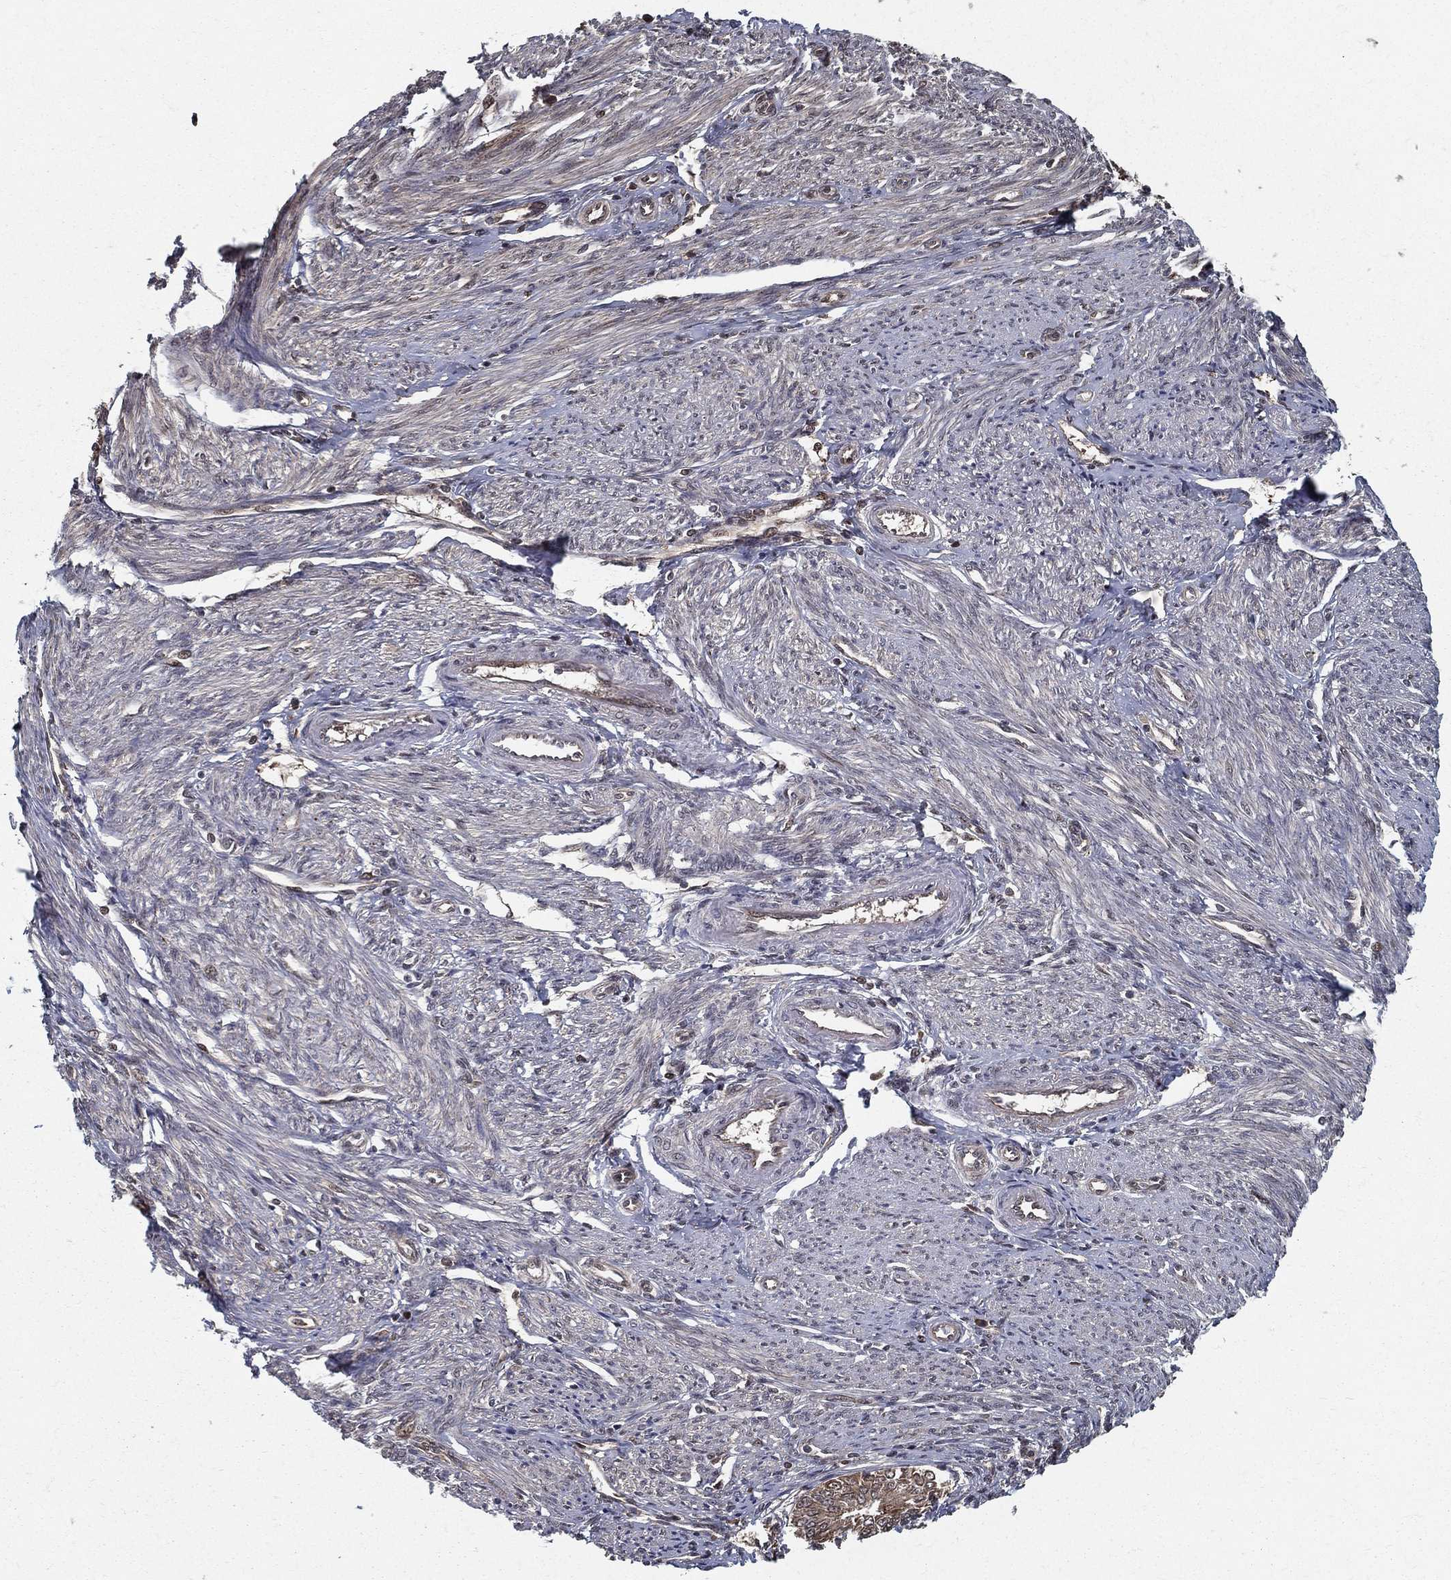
{"staining": {"intensity": "negative", "quantity": "none", "location": "none"}, "tissue": "endometrial cancer", "cell_type": "Tumor cells", "image_type": "cancer", "snomed": [{"axis": "morphology", "description": "Adenocarcinoma, NOS"}, {"axis": "topography", "description": "Endometrium"}], "caption": "Tumor cells are negative for protein expression in human endometrial adenocarcinoma.", "gene": "SLC6A6", "patient": {"sex": "female", "age": 68}}